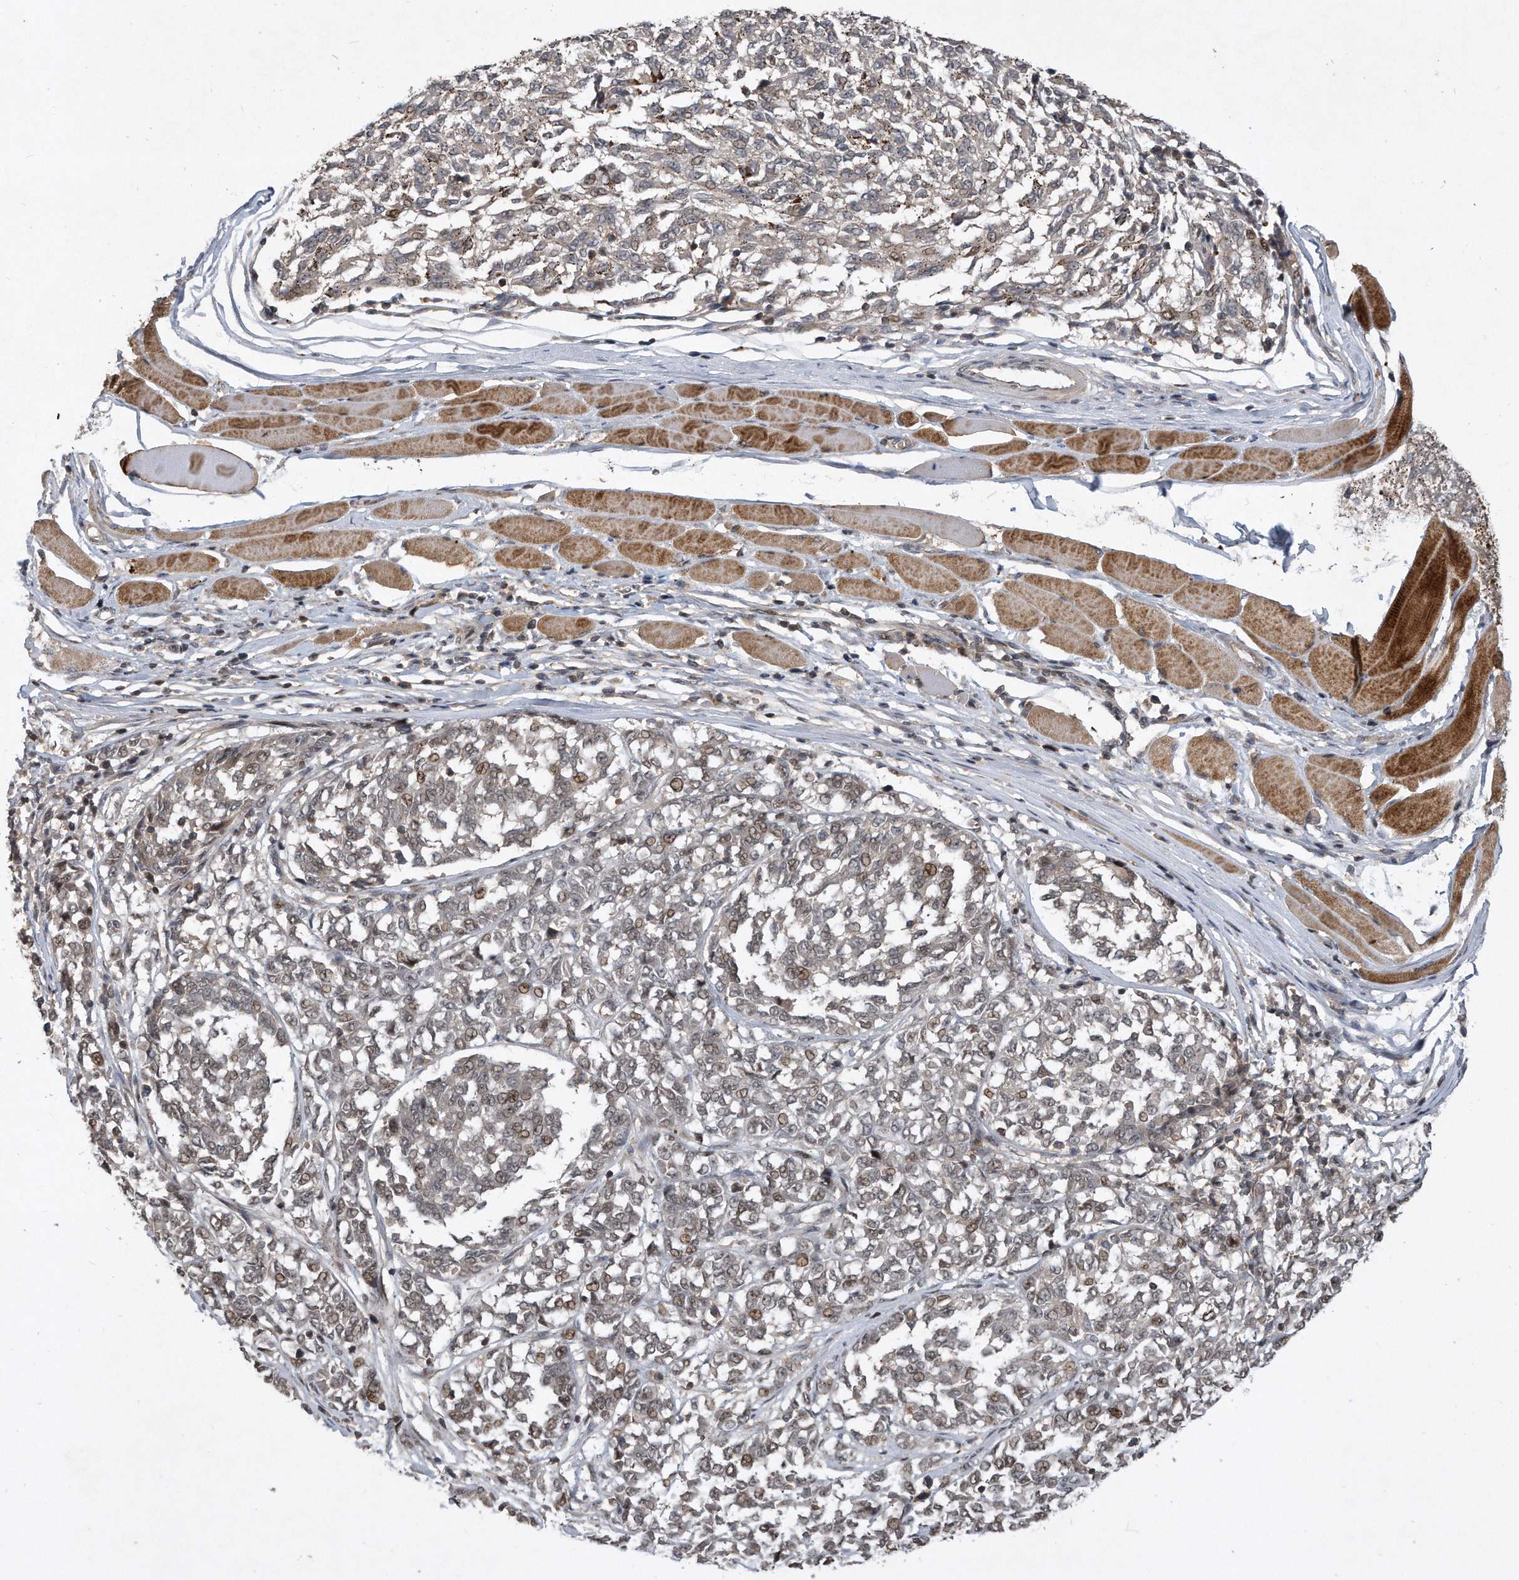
{"staining": {"intensity": "weak", "quantity": "25%-75%", "location": "nuclear"}, "tissue": "melanoma", "cell_type": "Tumor cells", "image_type": "cancer", "snomed": [{"axis": "morphology", "description": "Malignant melanoma, NOS"}, {"axis": "topography", "description": "Skin"}], "caption": "Protein staining of melanoma tissue reveals weak nuclear staining in about 25%-75% of tumor cells. Immunohistochemistry (ihc) stains the protein of interest in brown and the nuclei are stained blue.", "gene": "PGBD2", "patient": {"sex": "female", "age": 72}}